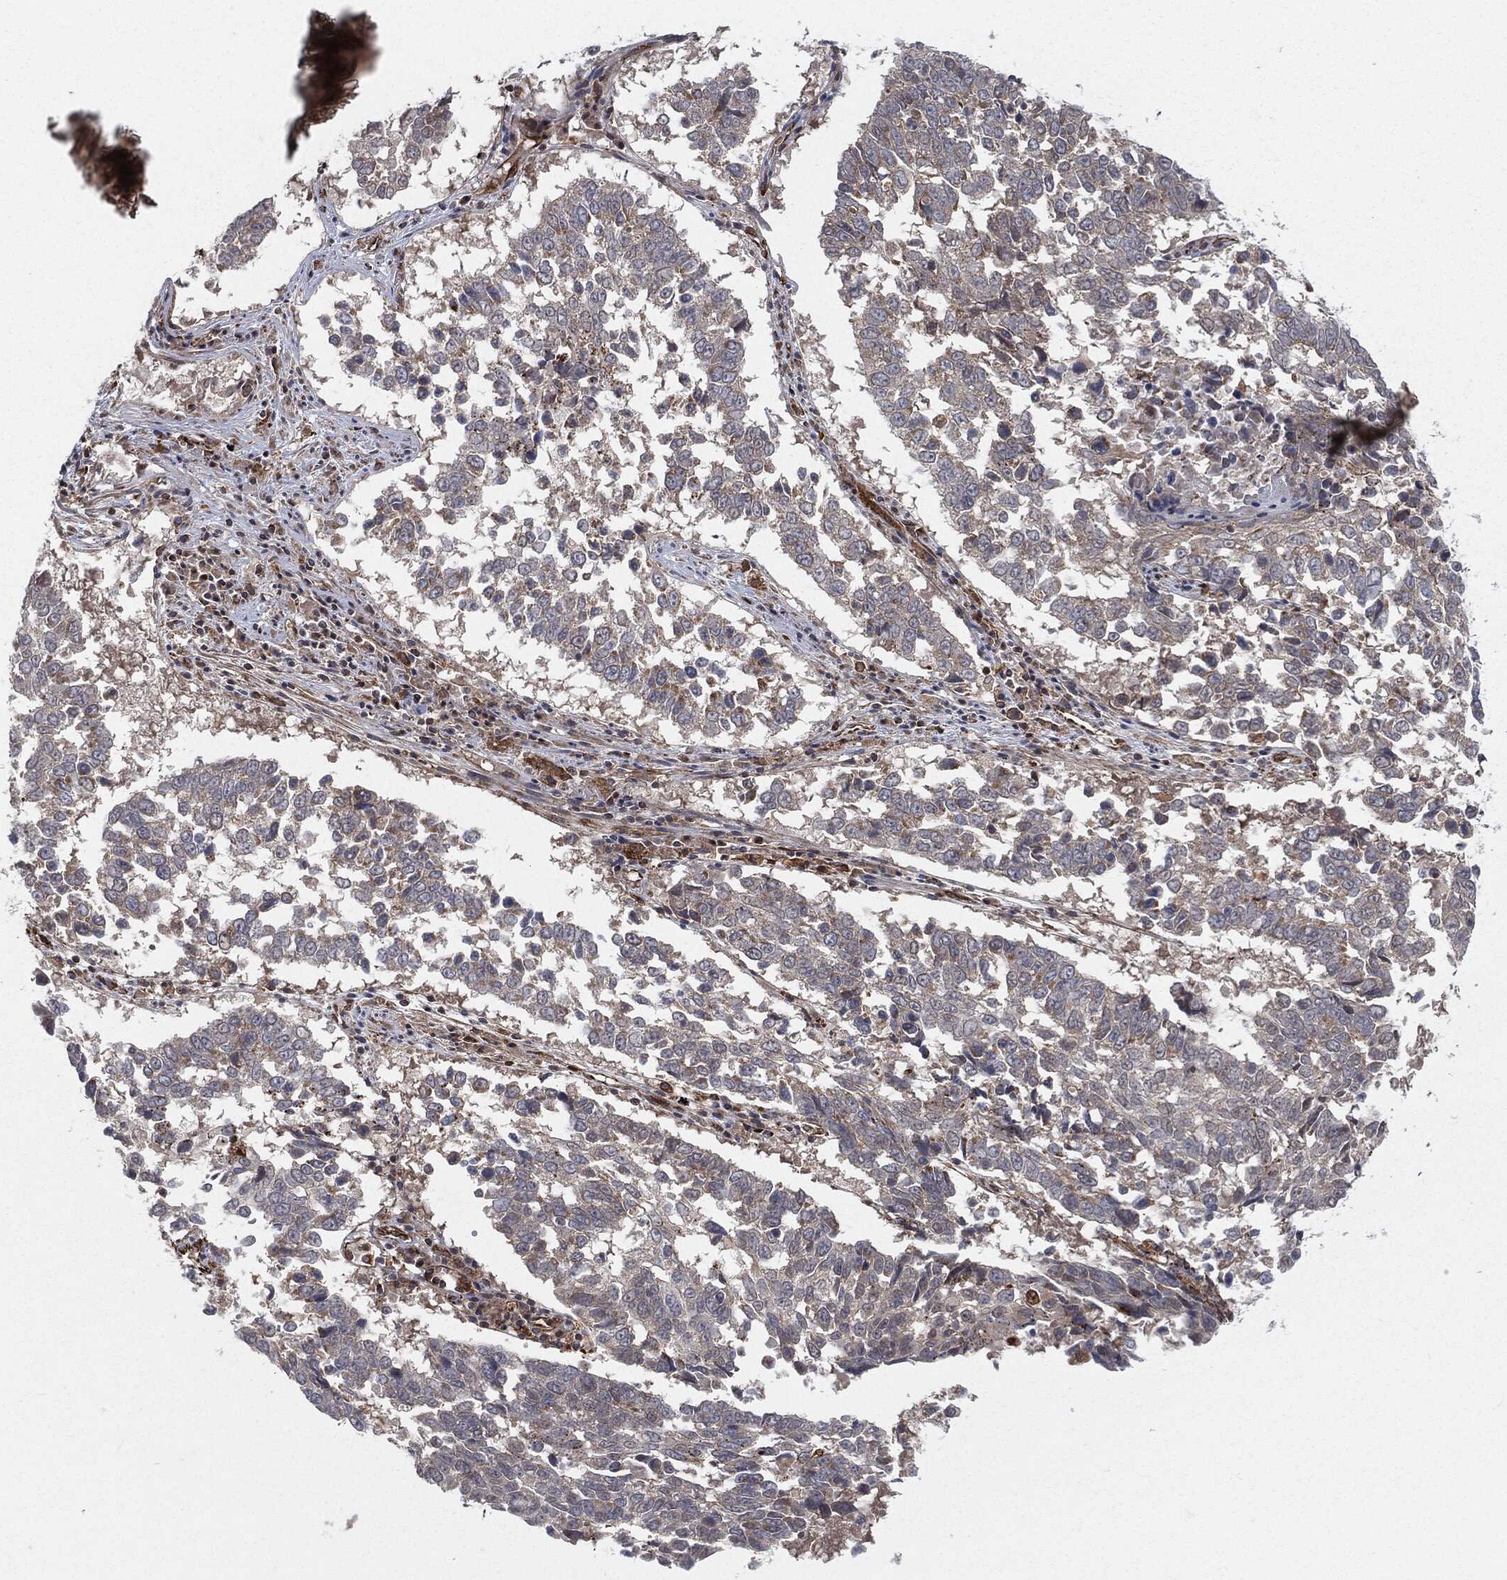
{"staining": {"intensity": "negative", "quantity": "none", "location": "none"}, "tissue": "lung cancer", "cell_type": "Tumor cells", "image_type": "cancer", "snomed": [{"axis": "morphology", "description": "Squamous cell carcinoma, NOS"}, {"axis": "topography", "description": "Lung"}], "caption": "DAB immunohistochemical staining of lung cancer exhibits no significant positivity in tumor cells.", "gene": "TP53RK", "patient": {"sex": "male", "age": 82}}